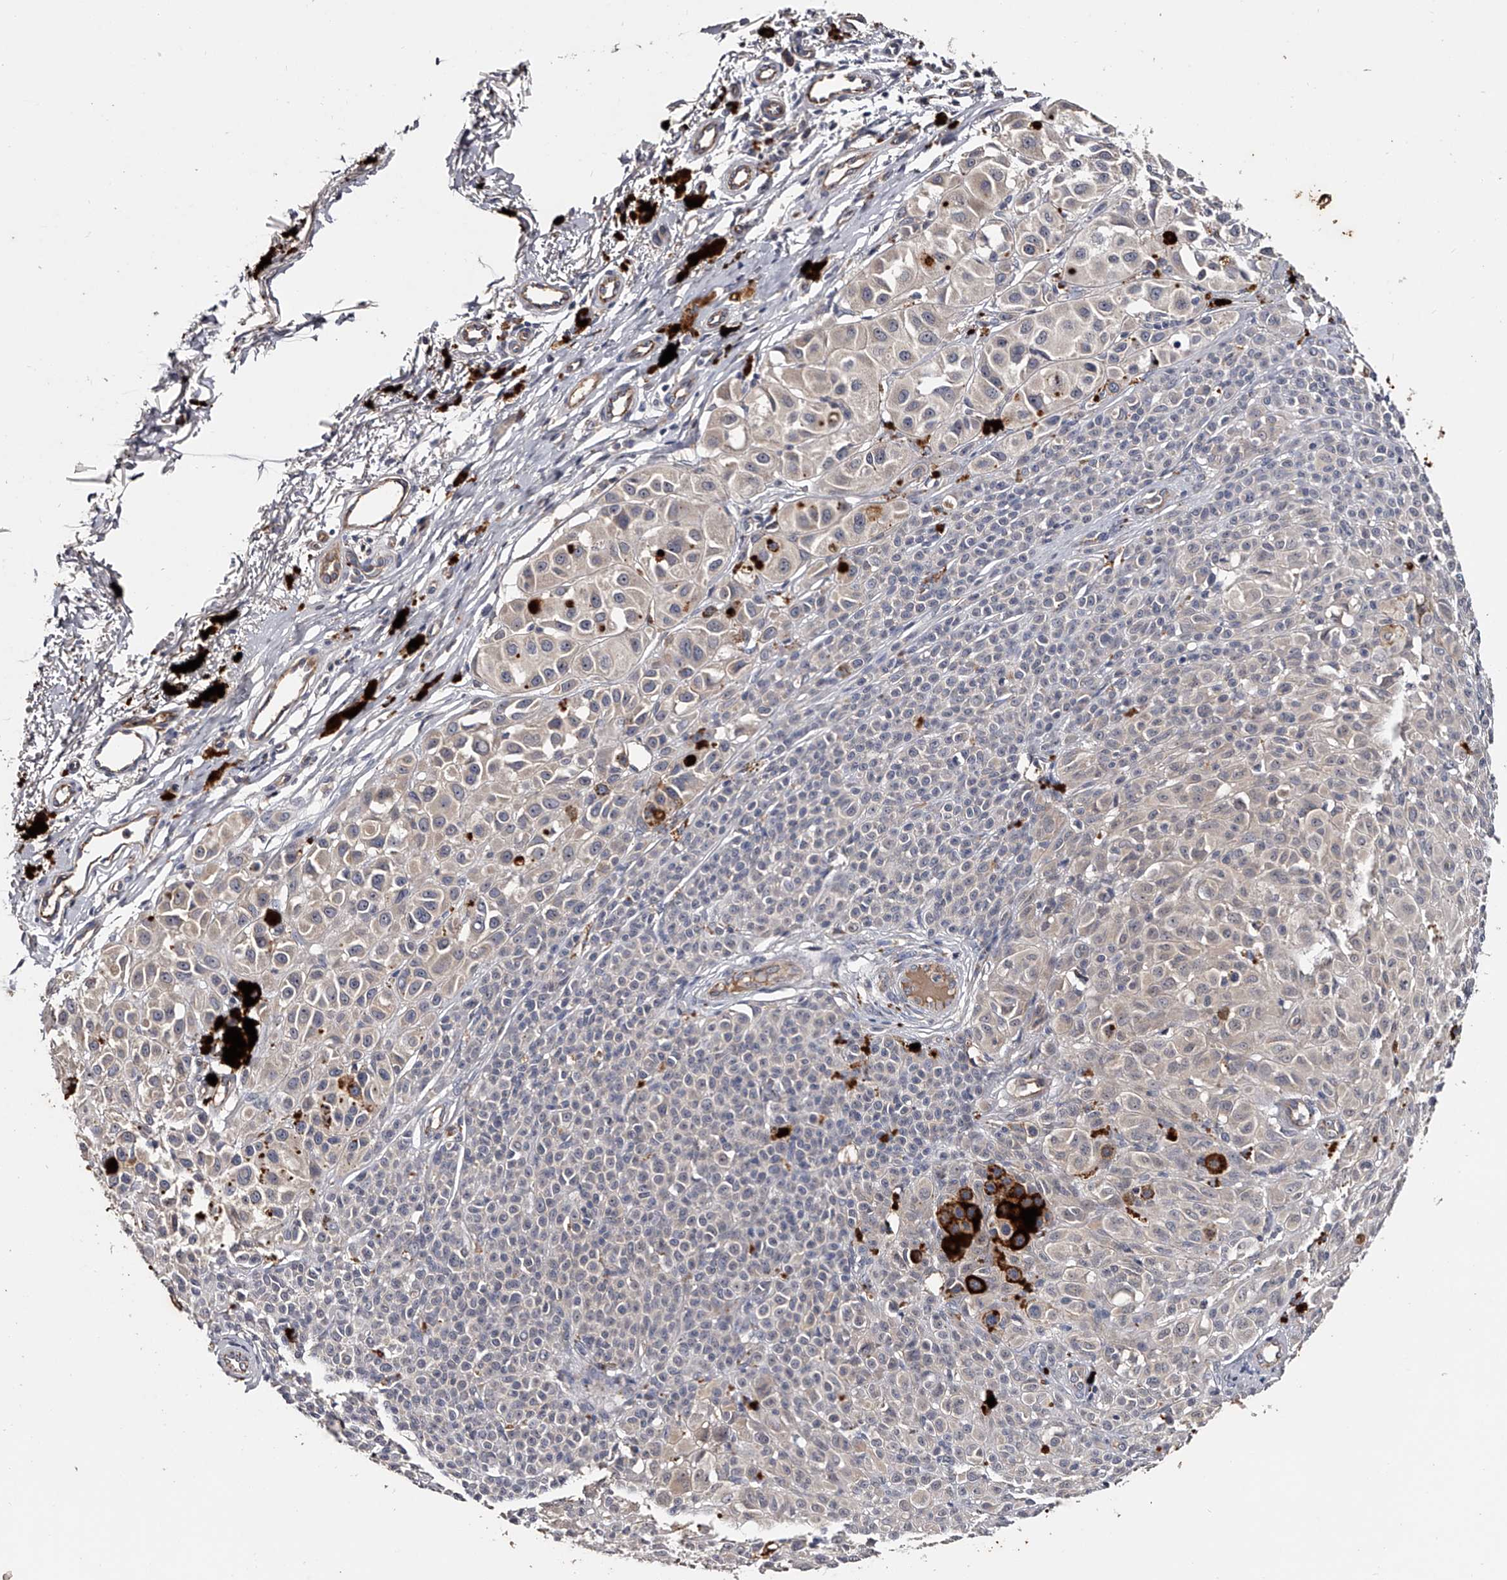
{"staining": {"intensity": "negative", "quantity": "none", "location": "none"}, "tissue": "melanoma", "cell_type": "Tumor cells", "image_type": "cancer", "snomed": [{"axis": "morphology", "description": "Malignant melanoma, NOS"}, {"axis": "topography", "description": "Skin of leg"}], "caption": "High magnification brightfield microscopy of melanoma stained with DAB (brown) and counterstained with hematoxylin (blue): tumor cells show no significant expression.", "gene": "MDN1", "patient": {"sex": "female", "age": 72}}